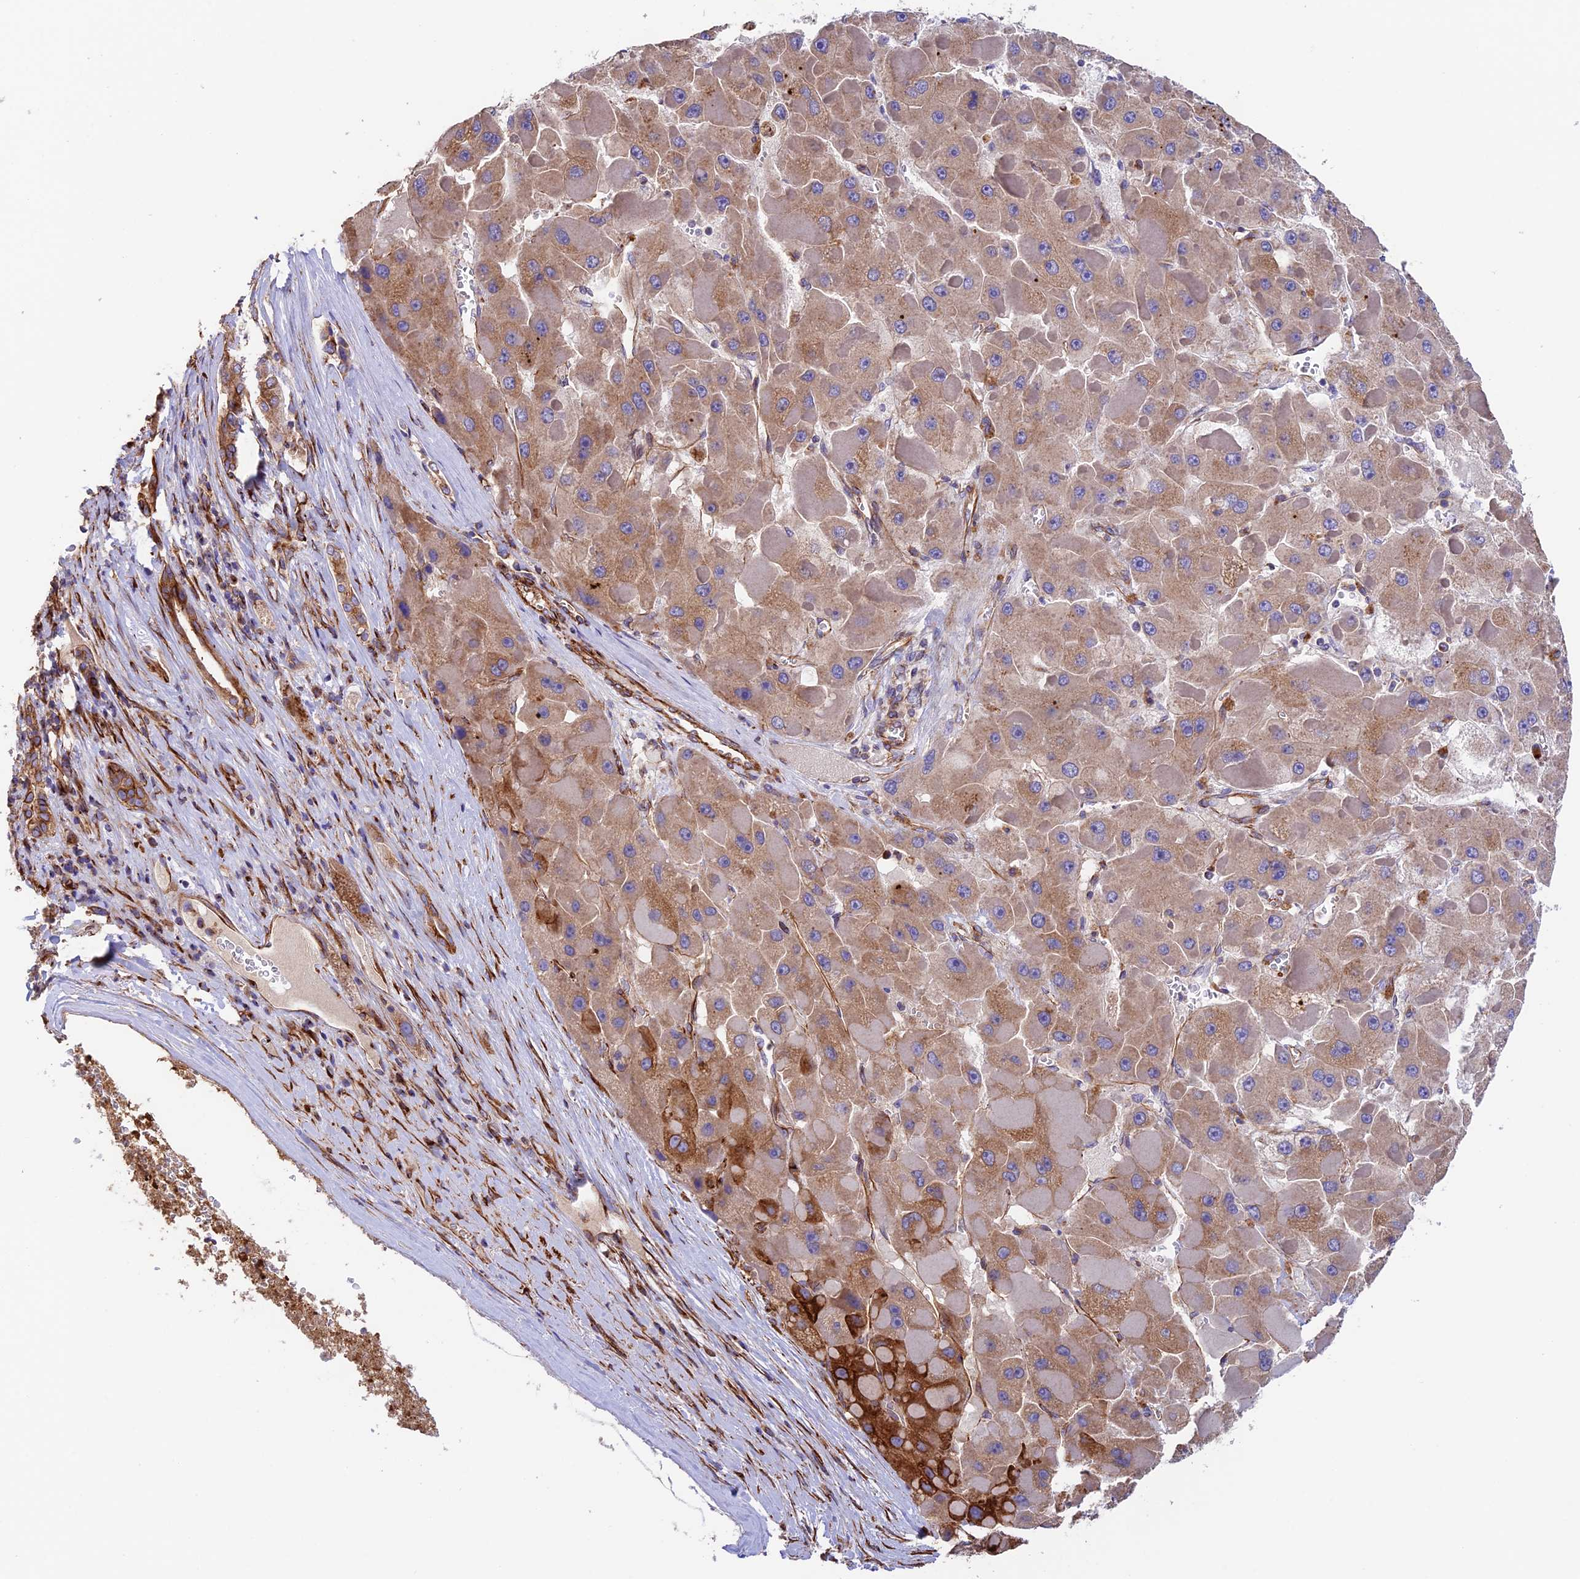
{"staining": {"intensity": "moderate", "quantity": ">75%", "location": "cytoplasmic/membranous"}, "tissue": "liver cancer", "cell_type": "Tumor cells", "image_type": "cancer", "snomed": [{"axis": "morphology", "description": "Carcinoma, Hepatocellular, NOS"}, {"axis": "topography", "description": "Liver"}], "caption": "Human liver cancer (hepatocellular carcinoma) stained for a protein (brown) shows moderate cytoplasmic/membranous positive expression in about >75% of tumor cells.", "gene": "EMC3", "patient": {"sex": "female", "age": 73}}